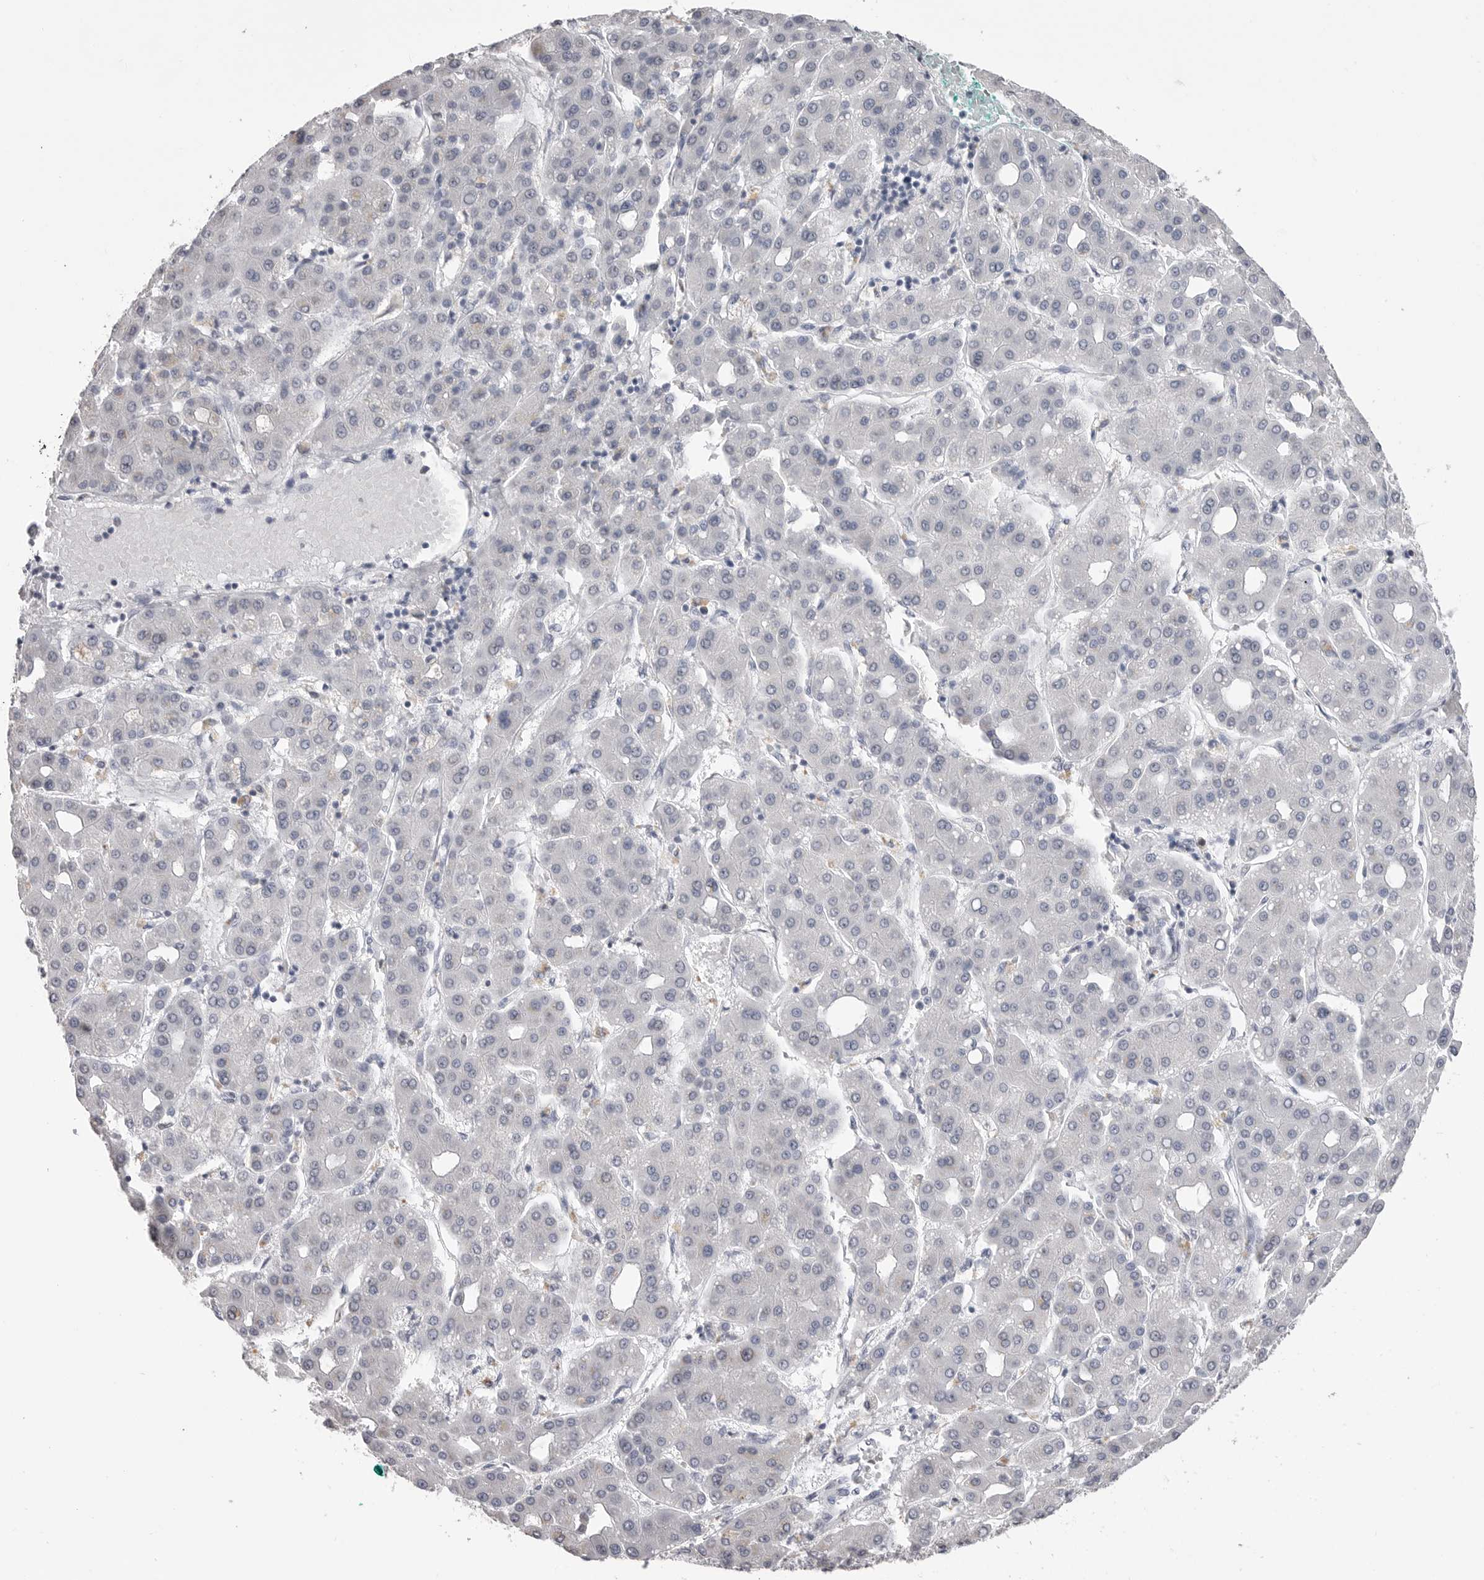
{"staining": {"intensity": "negative", "quantity": "none", "location": "none"}, "tissue": "liver cancer", "cell_type": "Tumor cells", "image_type": "cancer", "snomed": [{"axis": "morphology", "description": "Carcinoma, Hepatocellular, NOS"}, {"axis": "topography", "description": "Liver"}], "caption": "Protein analysis of liver cancer (hepatocellular carcinoma) demonstrates no significant positivity in tumor cells.", "gene": "ICAM5", "patient": {"sex": "male", "age": 65}}